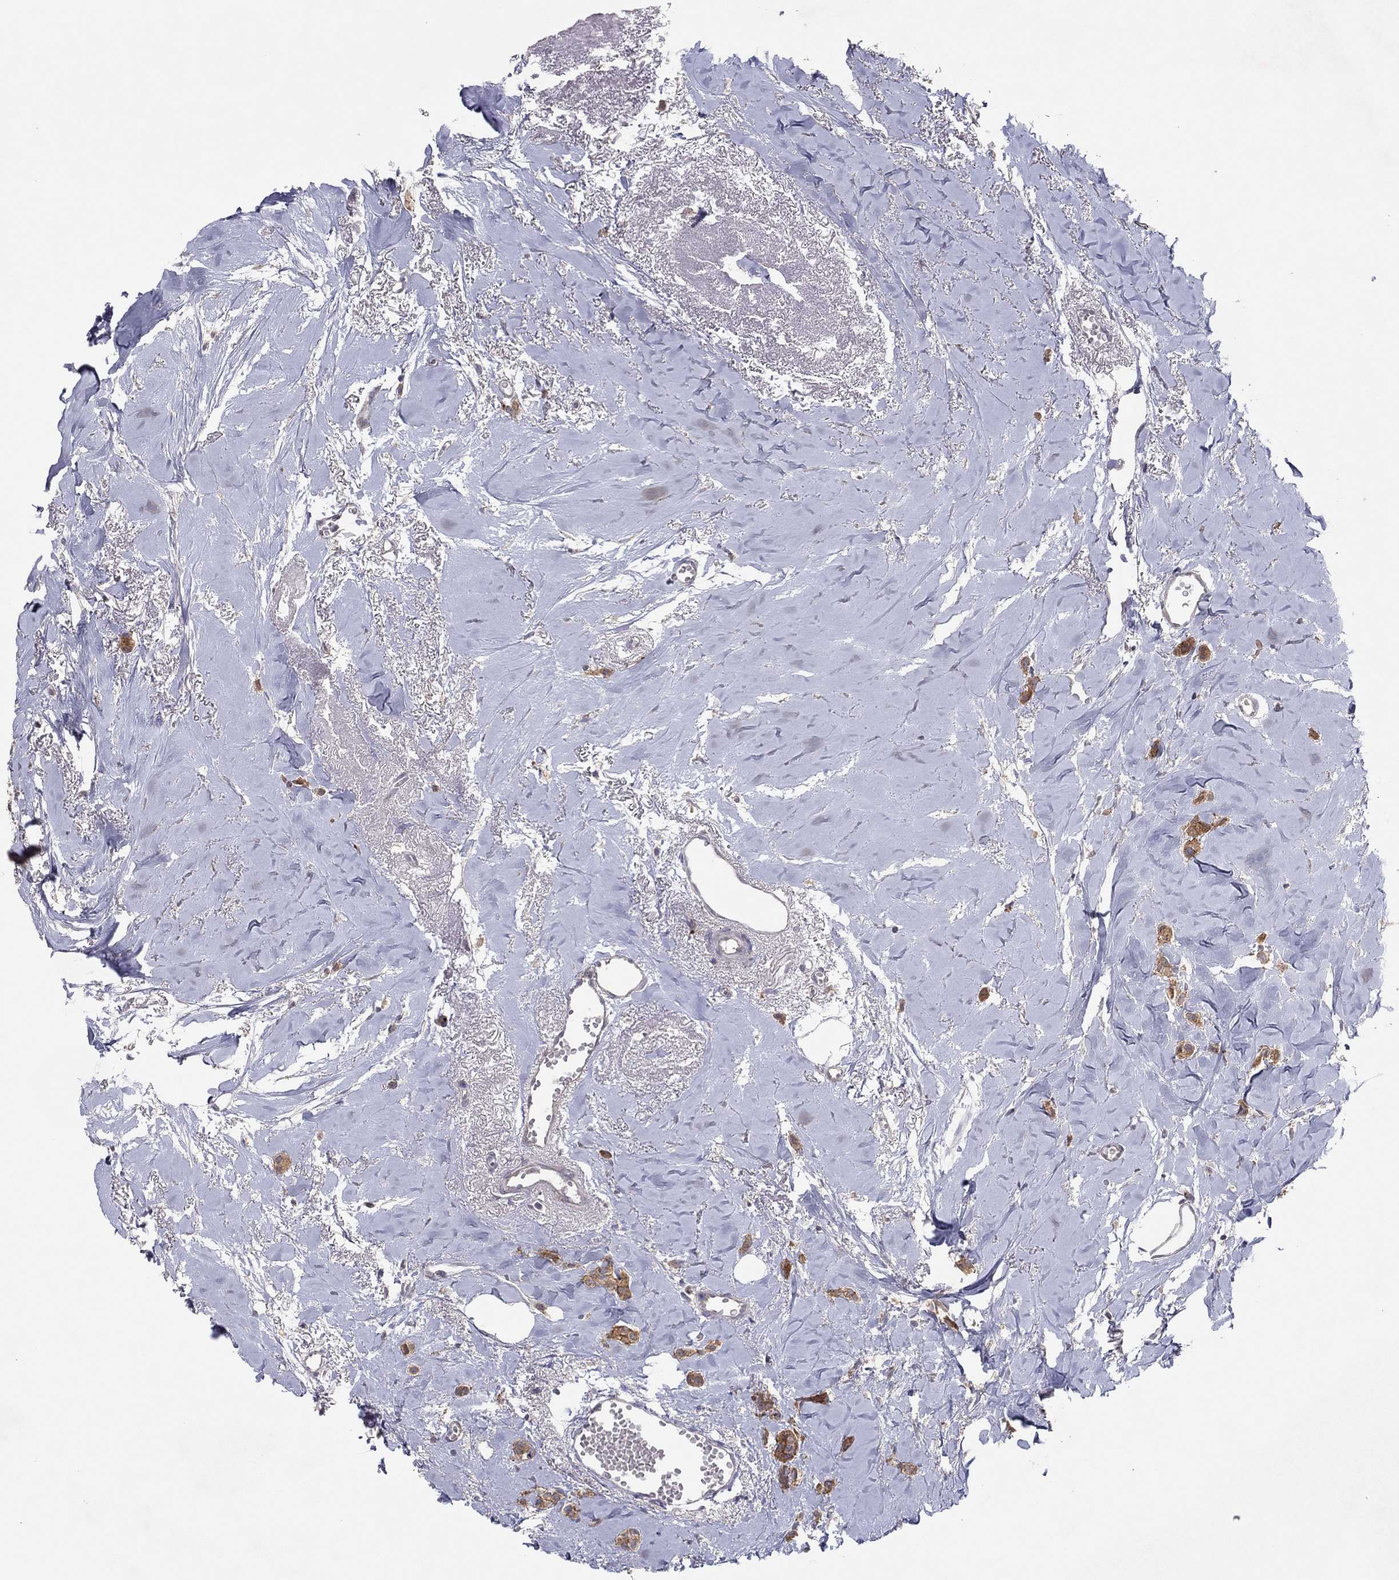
{"staining": {"intensity": "strong", "quantity": ">75%", "location": "cytoplasmic/membranous"}, "tissue": "breast cancer", "cell_type": "Tumor cells", "image_type": "cancer", "snomed": [{"axis": "morphology", "description": "Duct carcinoma"}, {"axis": "topography", "description": "Breast"}], "caption": "Protein expression analysis of human breast cancer (intraductal carcinoma) reveals strong cytoplasmic/membranous positivity in about >75% of tumor cells.", "gene": "CRACDL", "patient": {"sex": "female", "age": 85}}